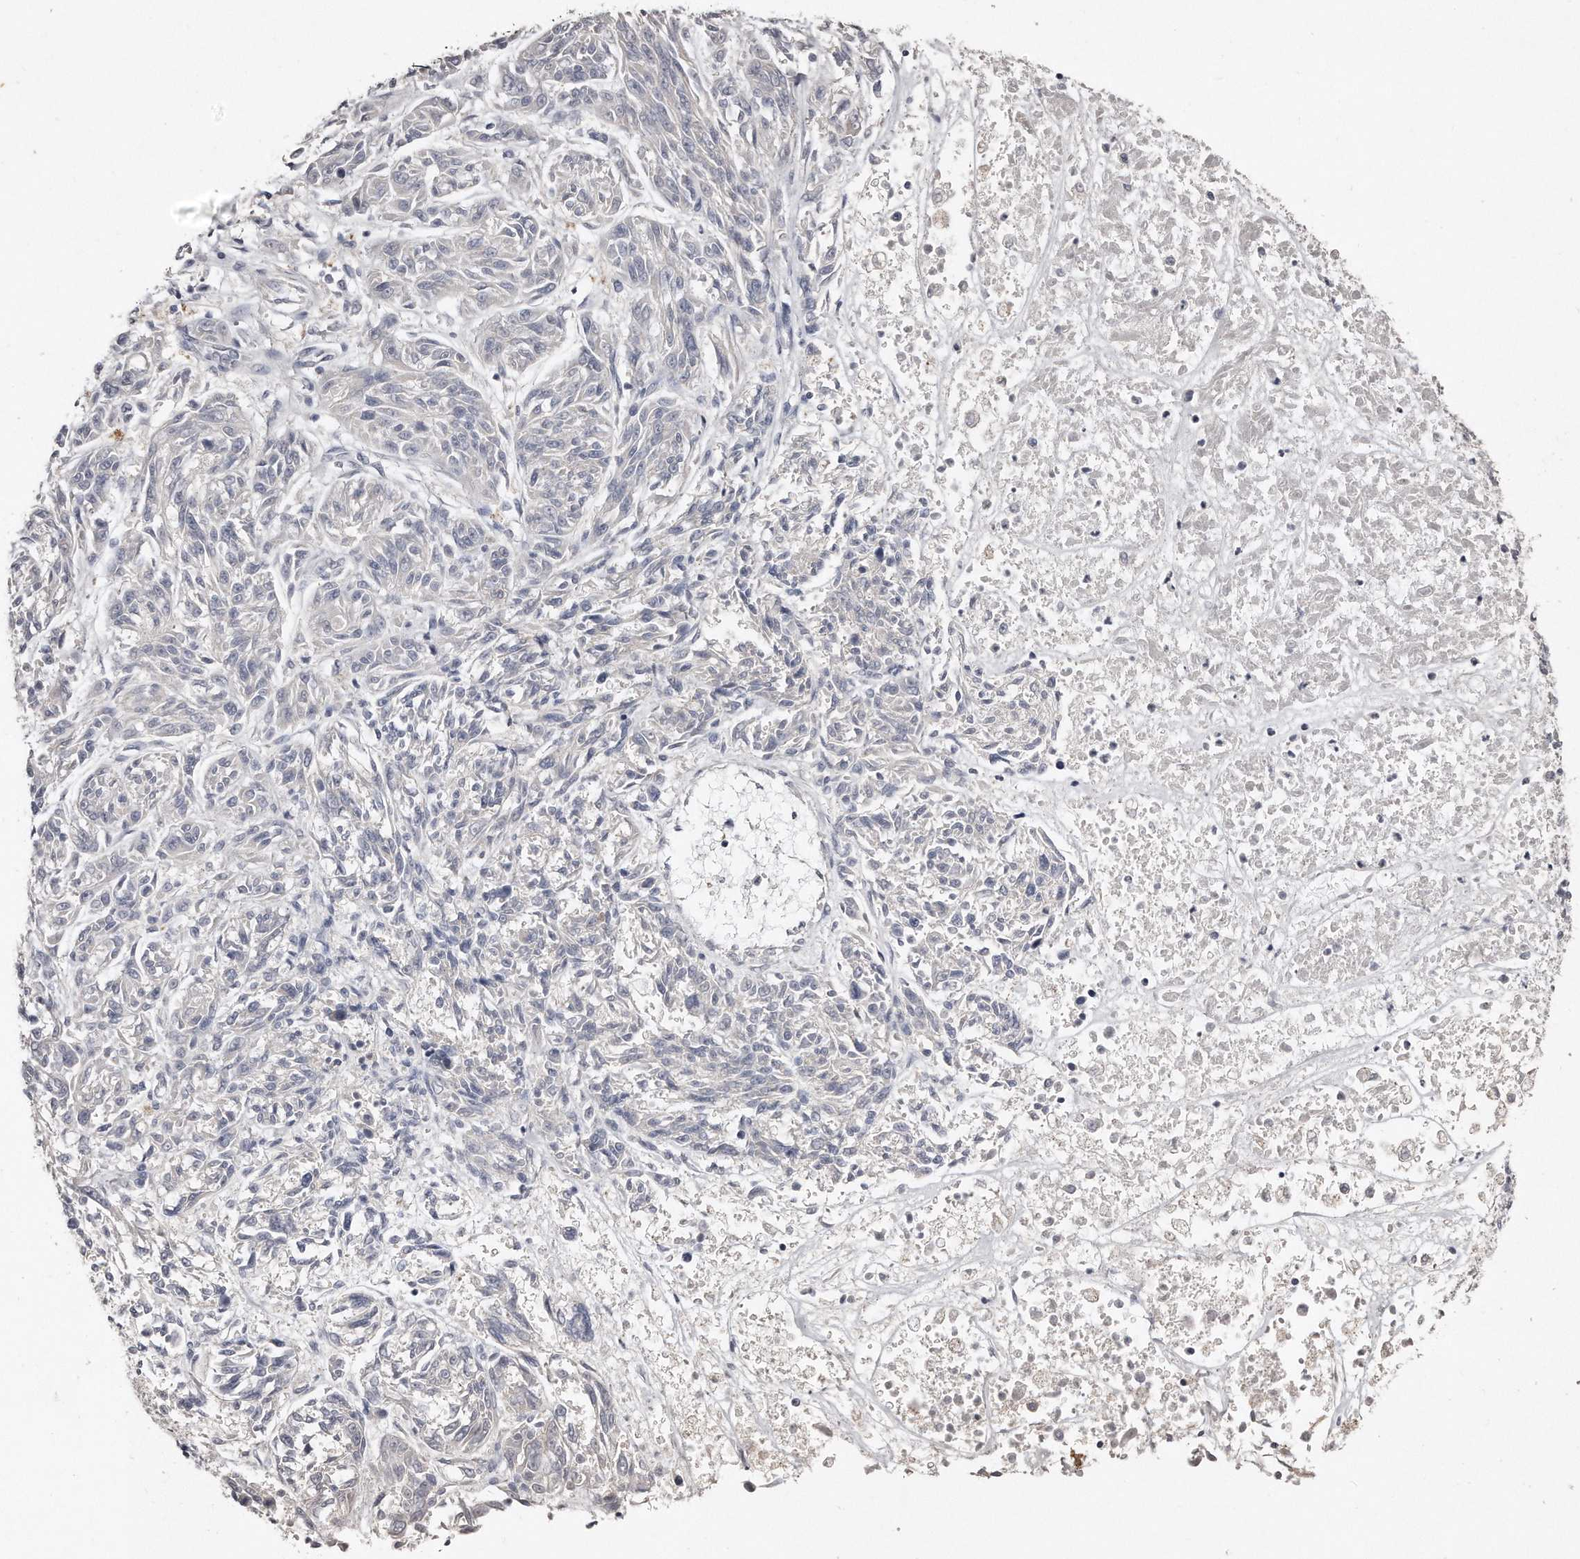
{"staining": {"intensity": "negative", "quantity": "none", "location": "none"}, "tissue": "melanoma", "cell_type": "Tumor cells", "image_type": "cancer", "snomed": [{"axis": "morphology", "description": "Malignant melanoma, NOS"}, {"axis": "topography", "description": "Skin"}], "caption": "There is no significant positivity in tumor cells of melanoma.", "gene": "LMOD1", "patient": {"sex": "male", "age": 53}}